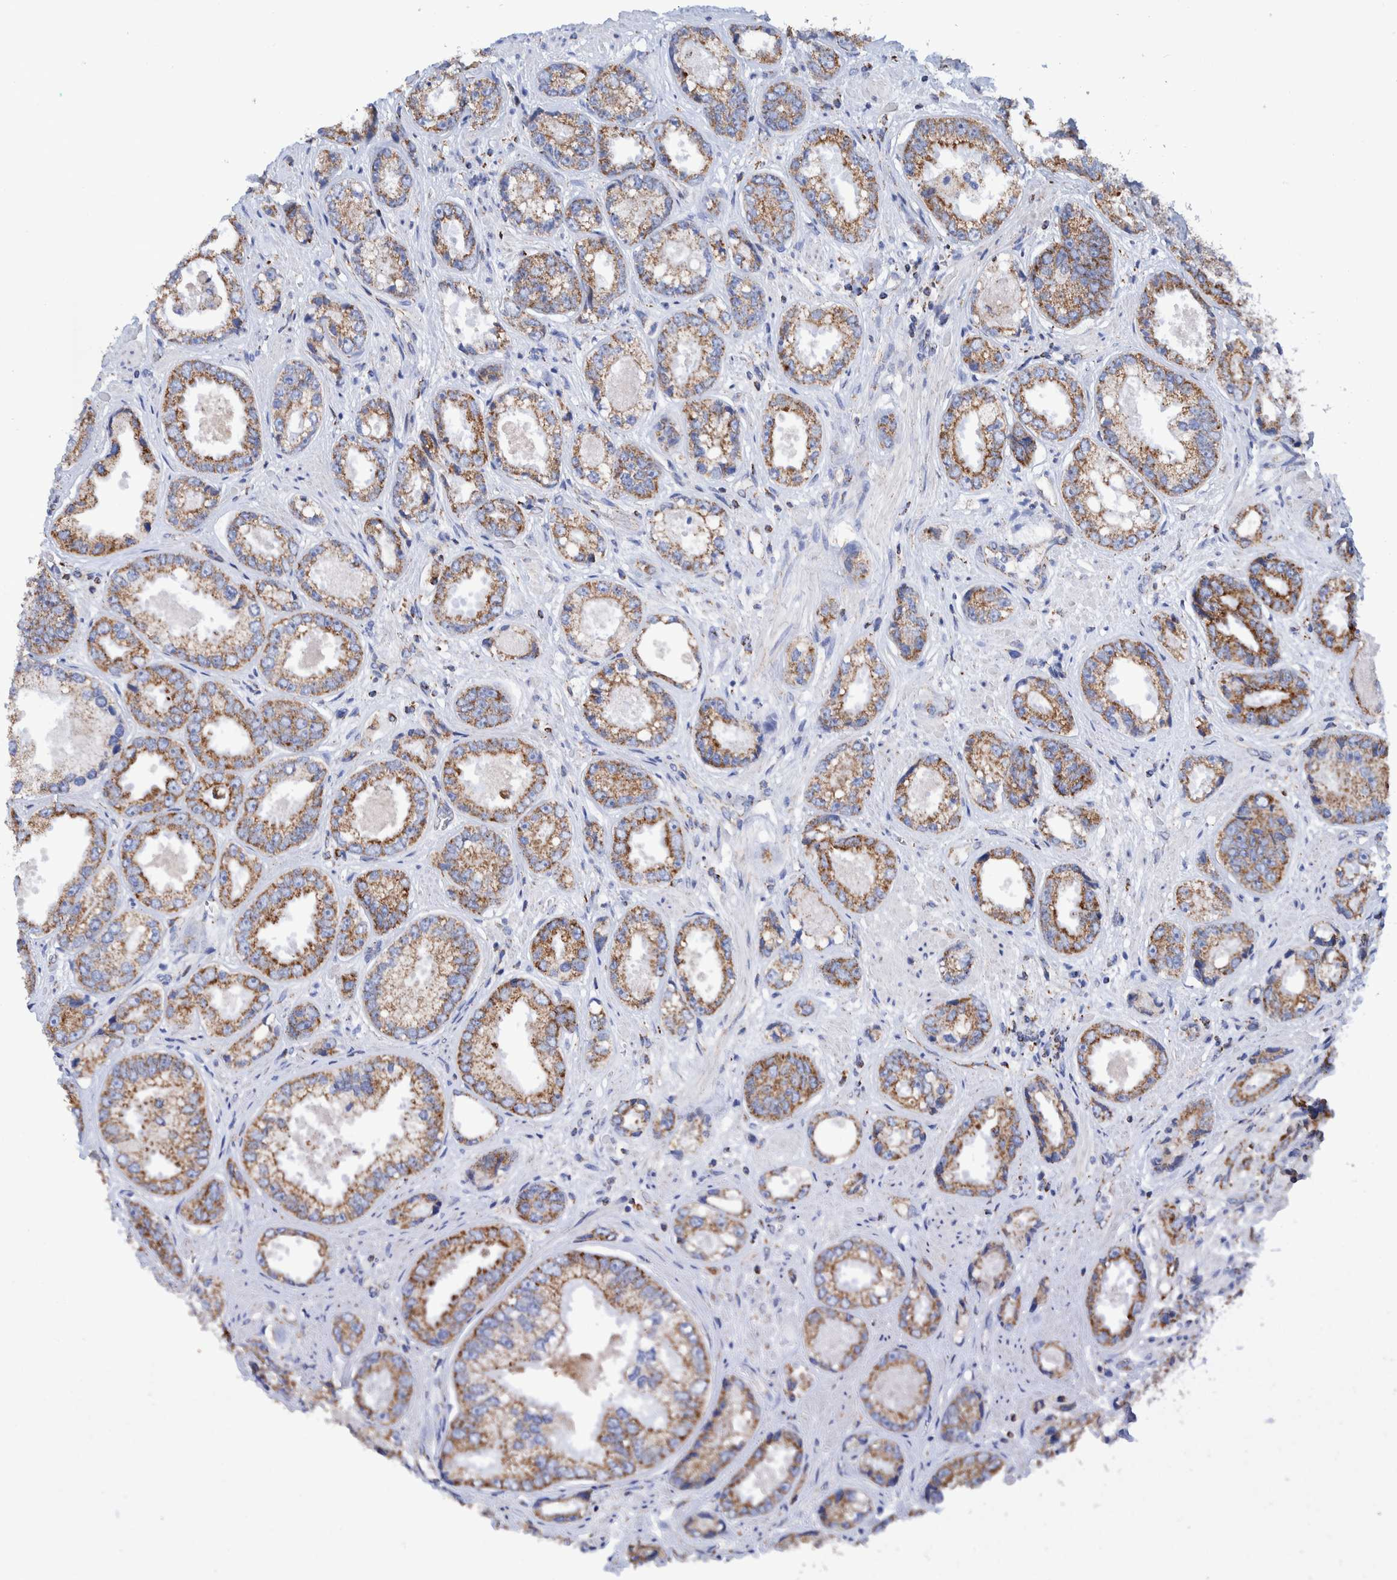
{"staining": {"intensity": "moderate", "quantity": ">75%", "location": "cytoplasmic/membranous"}, "tissue": "prostate cancer", "cell_type": "Tumor cells", "image_type": "cancer", "snomed": [{"axis": "morphology", "description": "Adenocarcinoma, High grade"}, {"axis": "topography", "description": "Prostate"}], "caption": "A high-resolution photomicrograph shows immunohistochemistry (IHC) staining of prostate high-grade adenocarcinoma, which displays moderate cytoplasmic/membranous staining in about >75% of tumor cells.", "gene": "DECR1", "patient": {"sex": "male", "age": 61}}